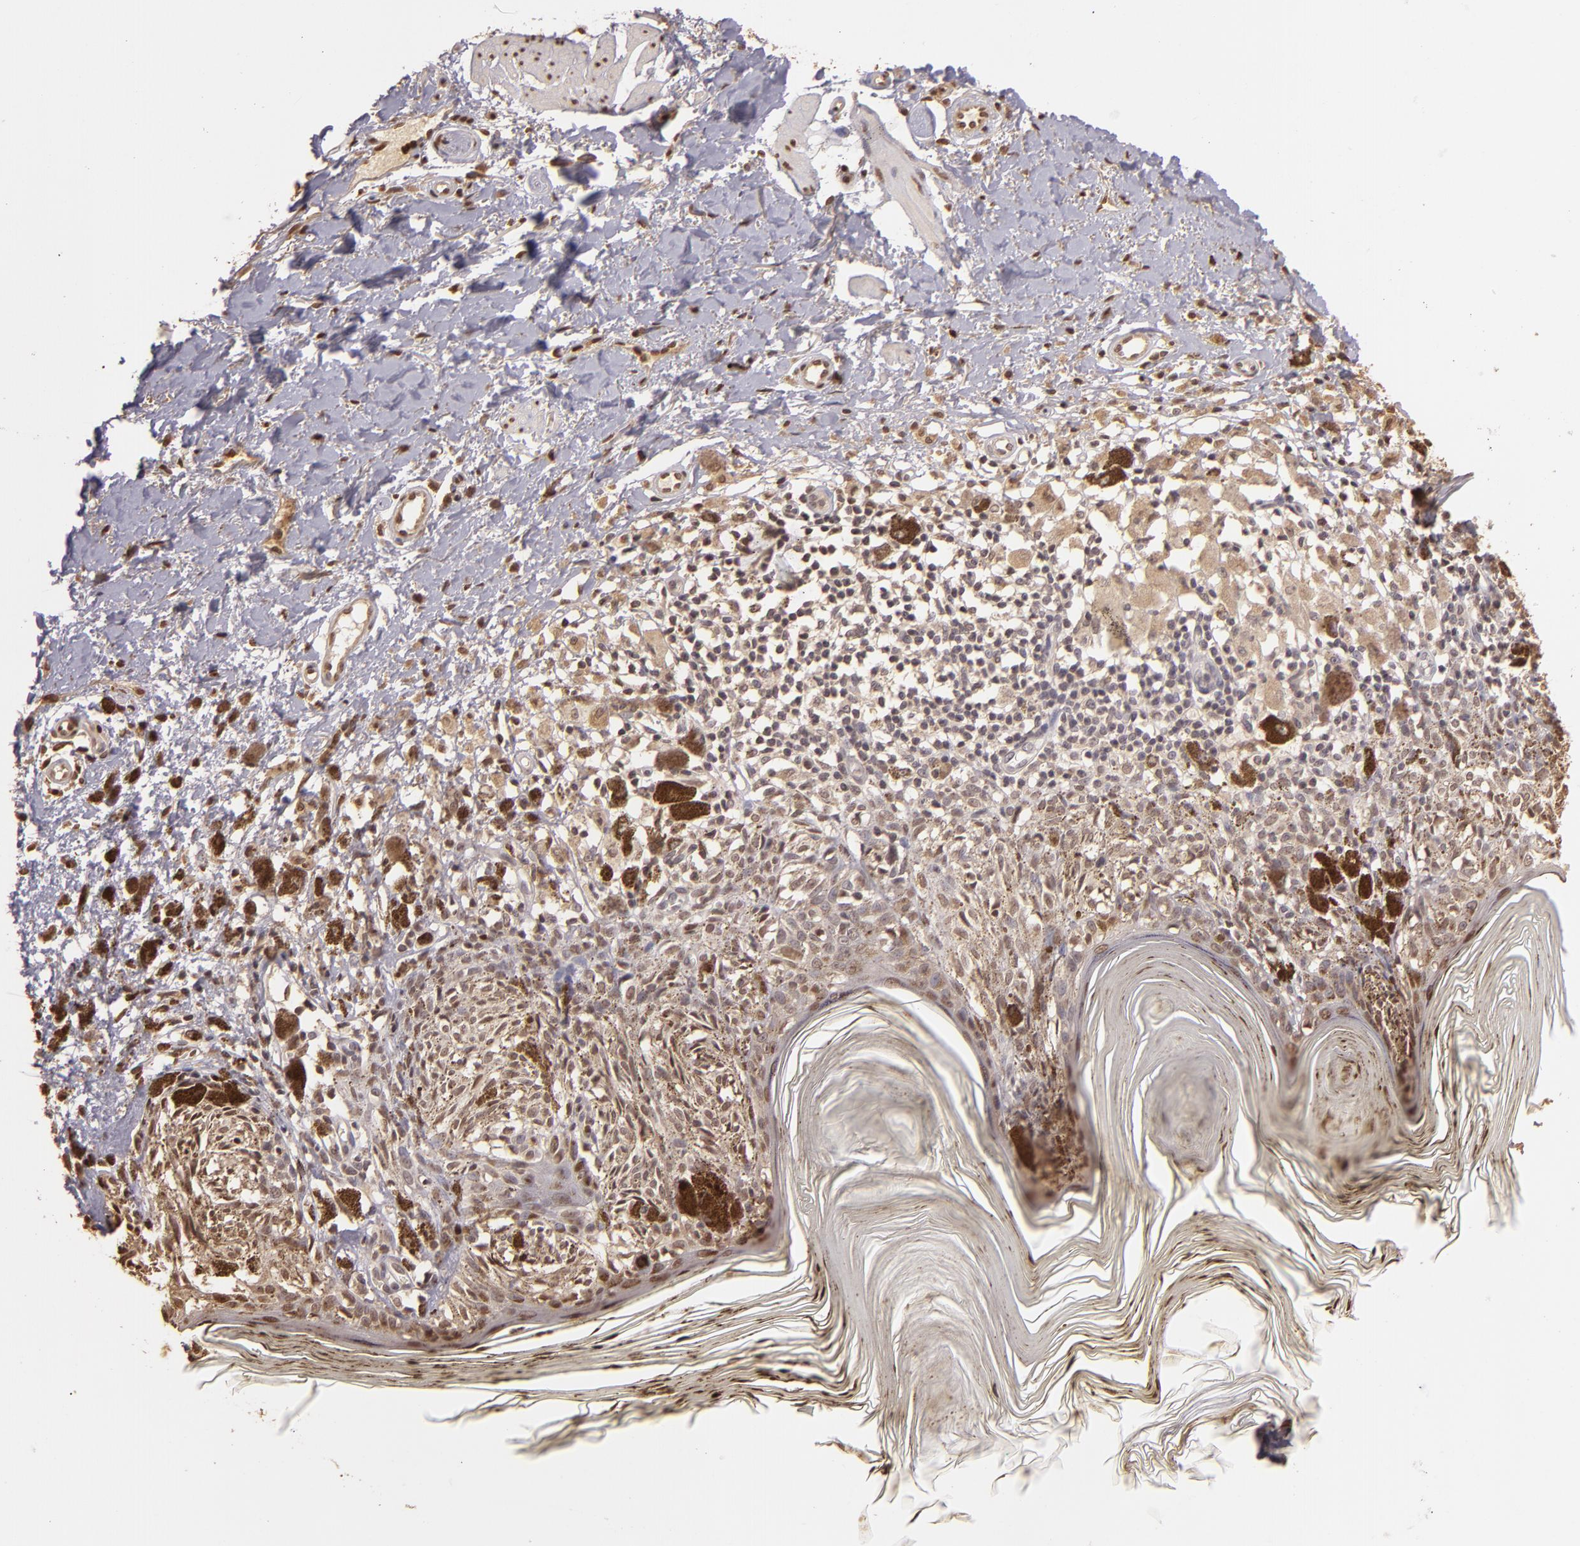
{"staining": {"intensity": "weak", "quantity": "<25%", "location": "cytoplasmic/membranous"}, "tissue": "melanoma", "cell_type": "Tumor cells", "image_type": "cancer", "snomed": [{"axis": "morphology", "description": "Malignant melanoma, NOS"}, {"axis": "topography", "description": "Skin"}], "caption": "High power microscopy histopathology image of an IHC histopathology image of melanoma, revealing no significant expression in tumor cells.", "gene": "ARPC2", "patient": {"sex": "male", "age": 88}}